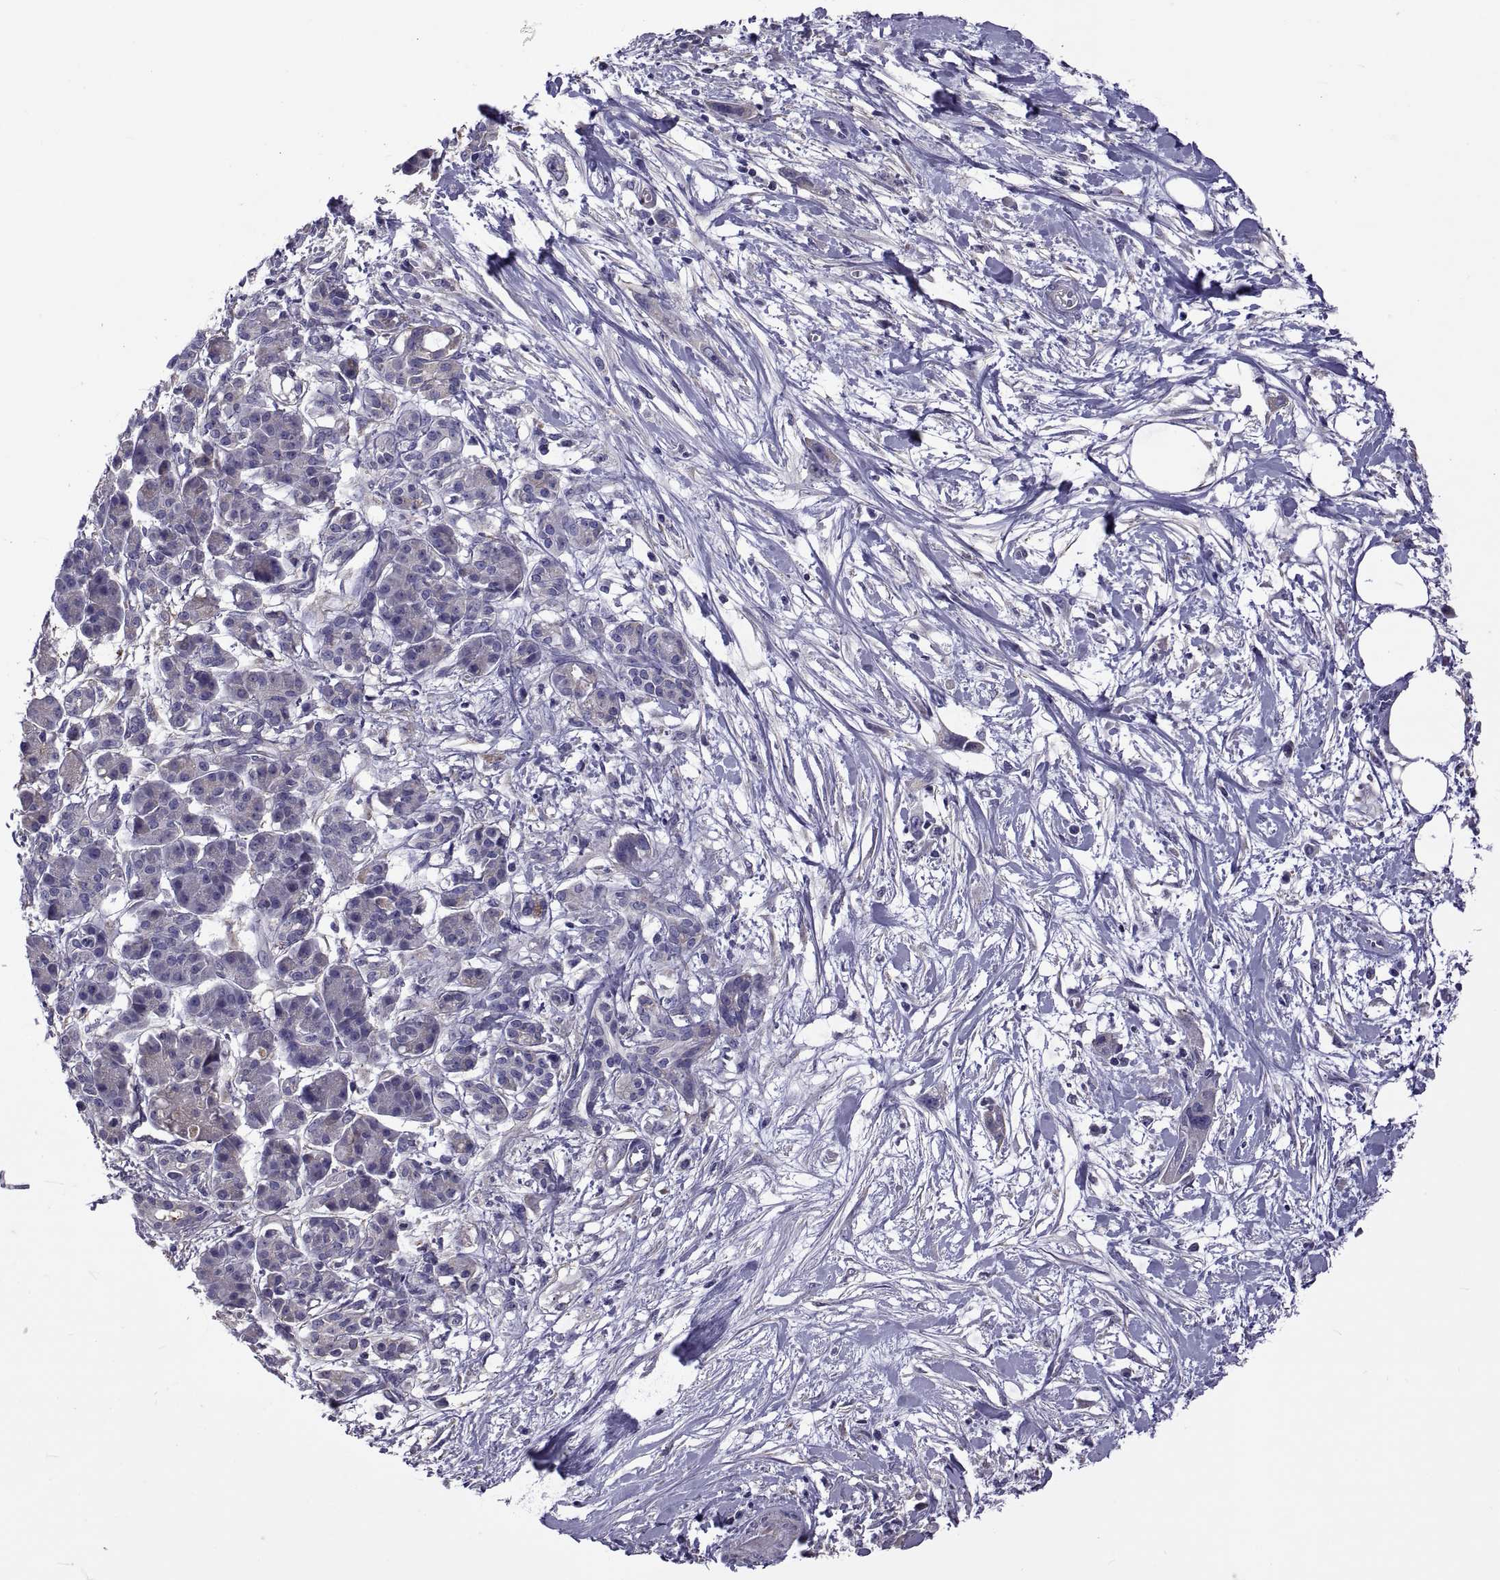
{"staining": {"intensity": "negative", "quantity": "none", "location": "none"}, "tissue": "pancreatic cancer", "cell_type": "Tumor cells", "image_type": "cancer", "snomed": [{"axis": "morphology", "description": "Normal tissue, NOS"}, {"axis": "morphology", "description": "Adenocarcinoma, NOS"}, {"axis": "topography", "description": "Lymph node"}, {"axis": "topography", "description": "Pancreas"}], "caption": "The IHC histopathology image has no significant positivity in tumor cells of pancreatic cancer tissue.", "gene": "TMC3", "patient": {"sex": "female", "age": 58}}